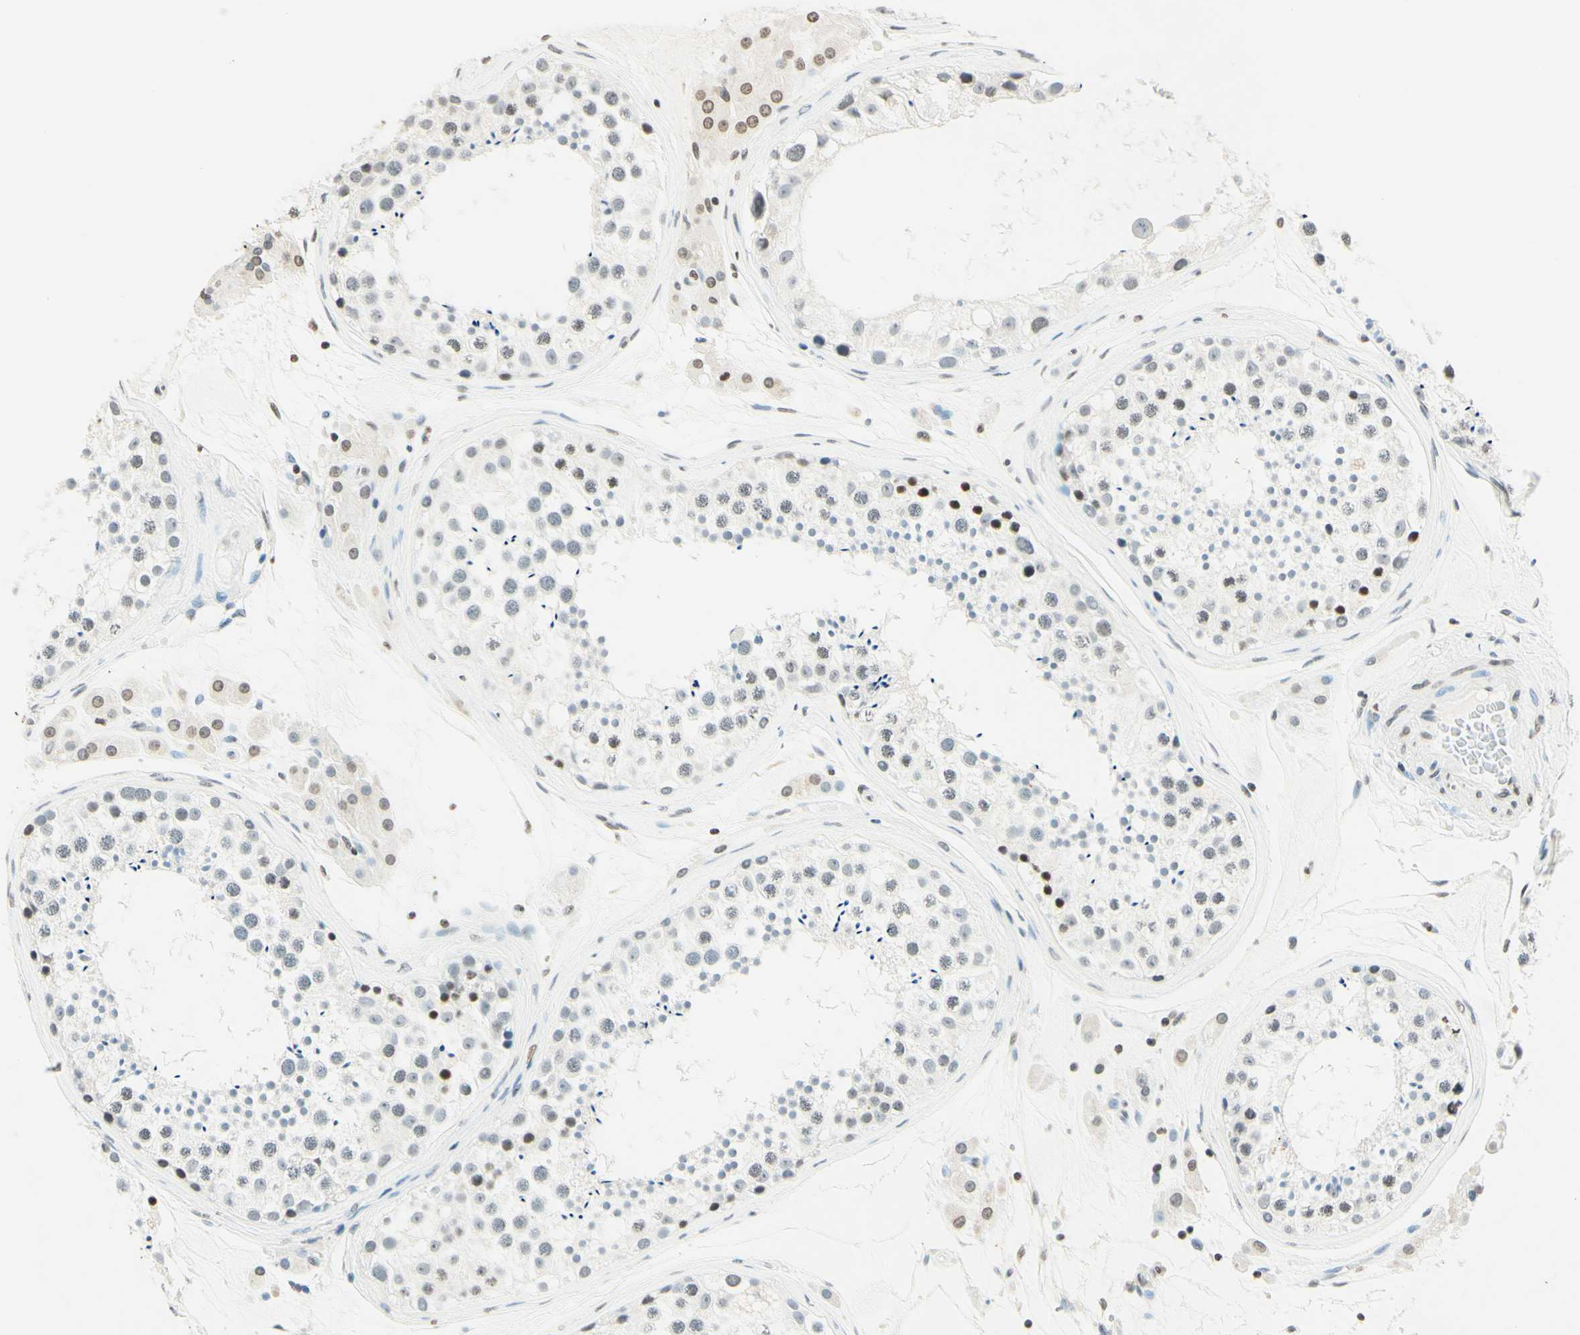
{"staining": {"intensity": "moderate", "quantity": "<25%", "location": "nuclear"}, "tissue": "testis", "cell_type": "Cells in seminiferous ducts", "image_type": "normal", "snomed": [{"axis": "morphology", "description": "Normal tissue, NOS"}, {"axis": "topography", "description": "Testis"}], "caption": "IHC of unremarkable testis reveals low levels of moderate nuclear positivity in approximately <25% of cells in seminiferous ducts.", "gene": "MSH2", "patient": {"sex": "male", "age": 46}}